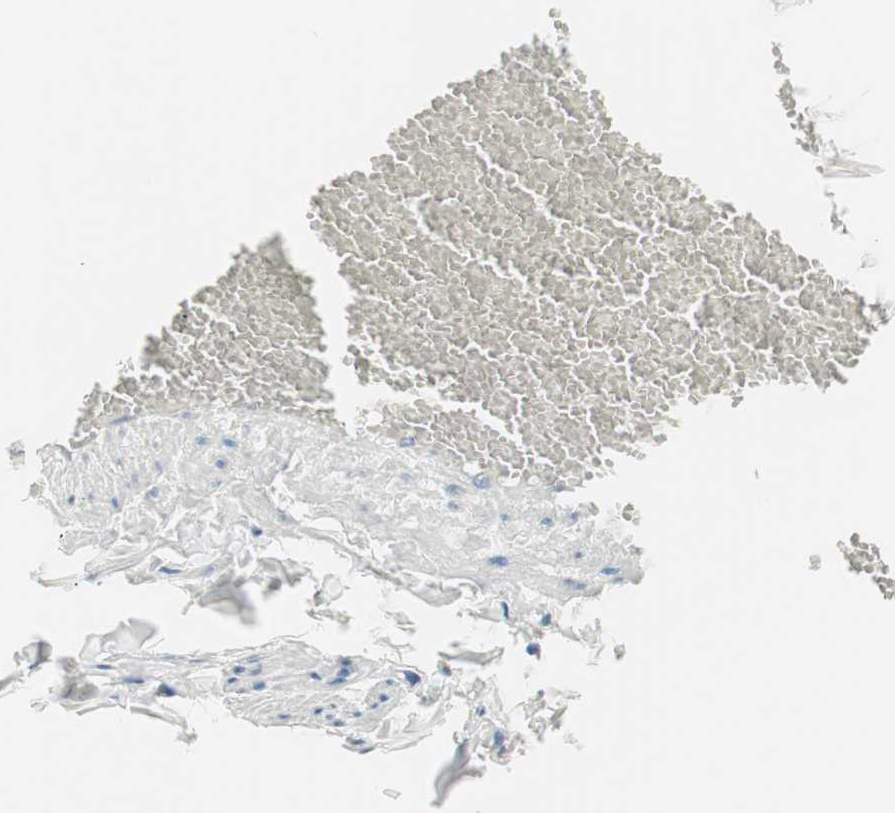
{"staining": {"intensity": "moderate", "quantity": "<25%", "location": "cytoplasmic/membranous"}, "tissue": "adipose tissue", "cell_type": "Adipocytes", "image_type": "normal", "snomed": [{"axis": "morphology", "description": "Normal tissue, NOS"}, {"axis": "topography", "description": "Vascular tissue"}], "caption": "High-magnification brightfield microscopy of normal adipose tissue stained with DAB (brown) and counterstained with hematoxylin (blue). adipocytes exhibit moderate cytoplasmic/membranous staining is appreciated in about<25% of cells.", "gene": "RAD54B", "patient": {"sex": "male", "age": 41}}